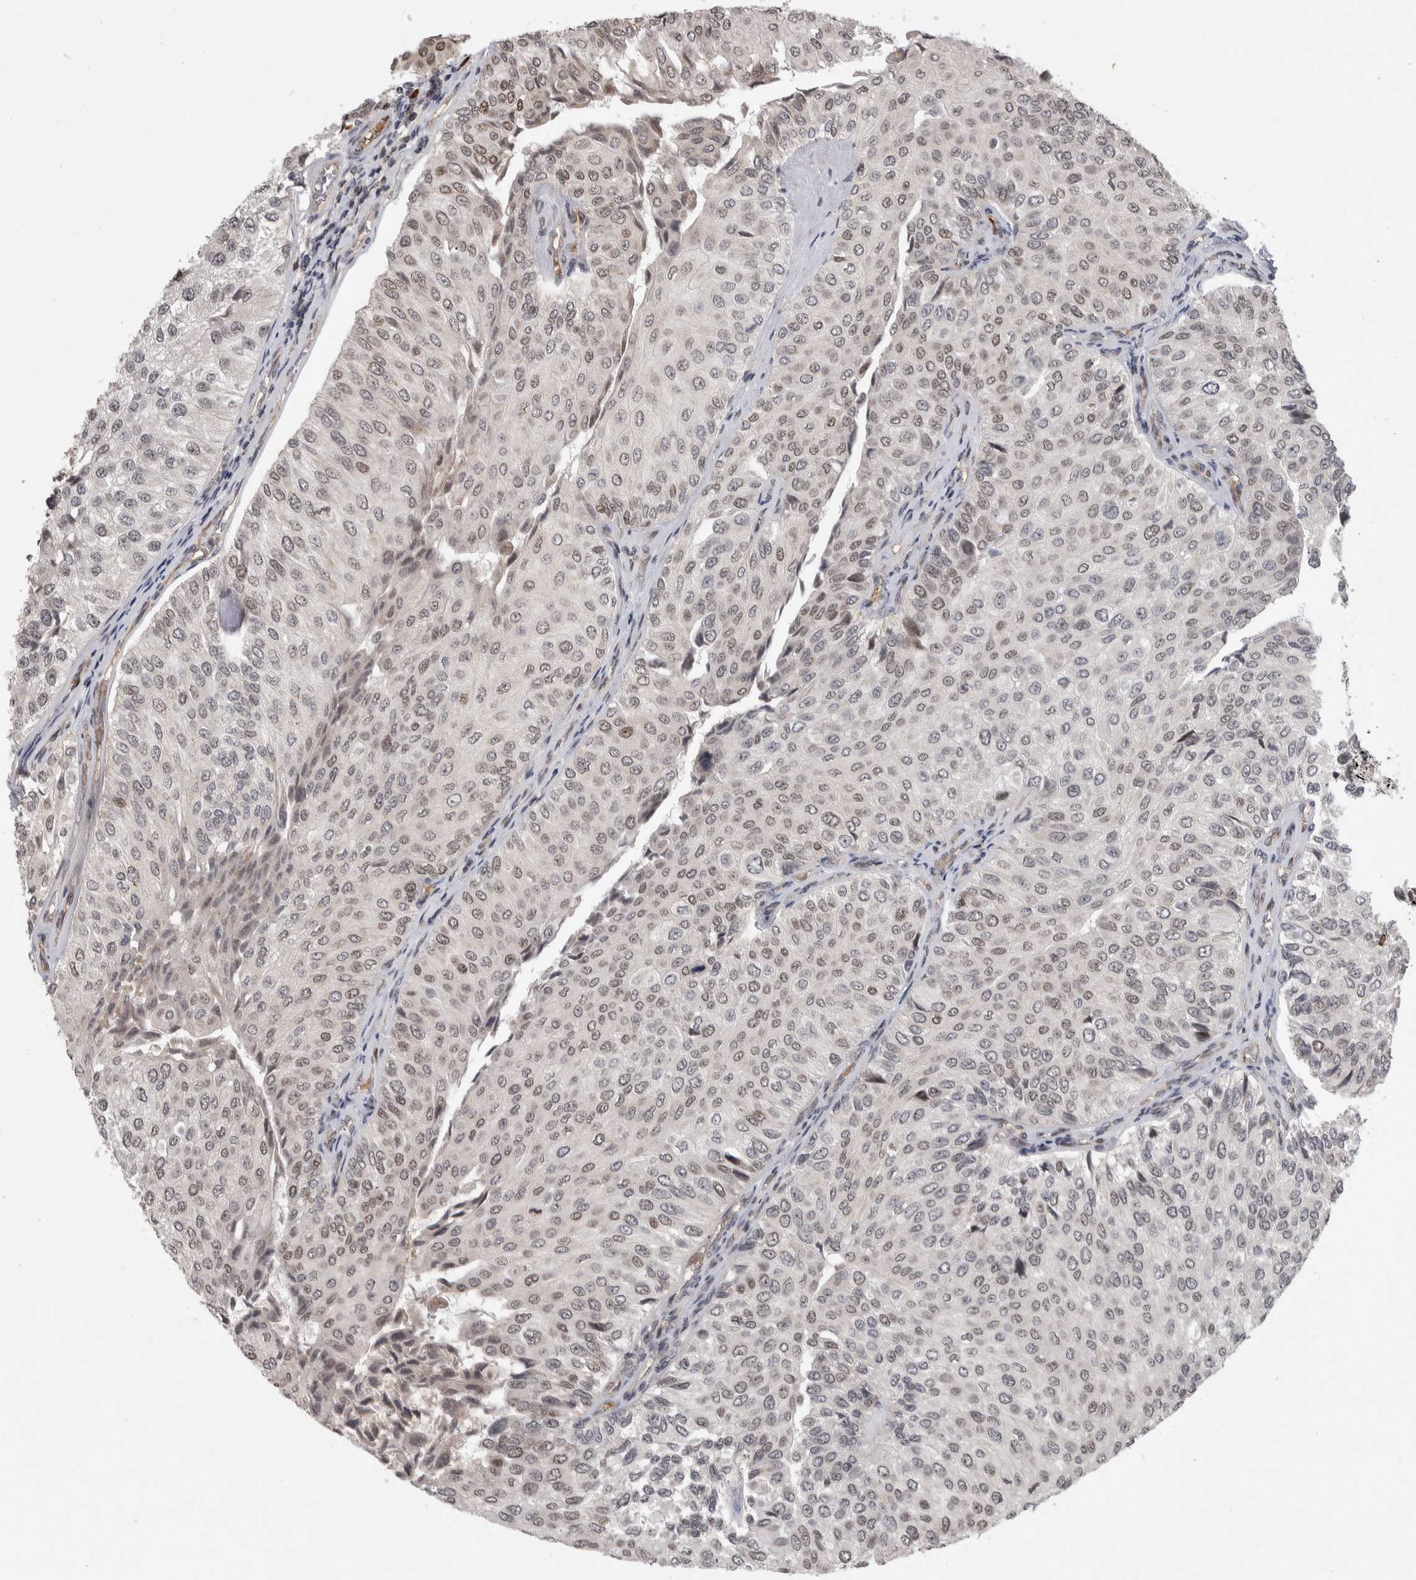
{"staining": {"intensity": "weak", "quantity": "<25%", "location": "nuclear"}, "tissue": "urothelial cancer", "cell_type": "Tumor cells", "image_type": "cancer", "snomed": [{"axis": "morphology", "description": "Urothelial carcinoma, High grade"}, {"axis": "topography", "description": "Kidney"}, {"axis": "topography", "description": "Urinary bladder"}], "caption": "Tumor cells show no significant positivity in urothelial cancer.", "gene": "ZNF592", "patient": {"sex": "male", "age": 77}}